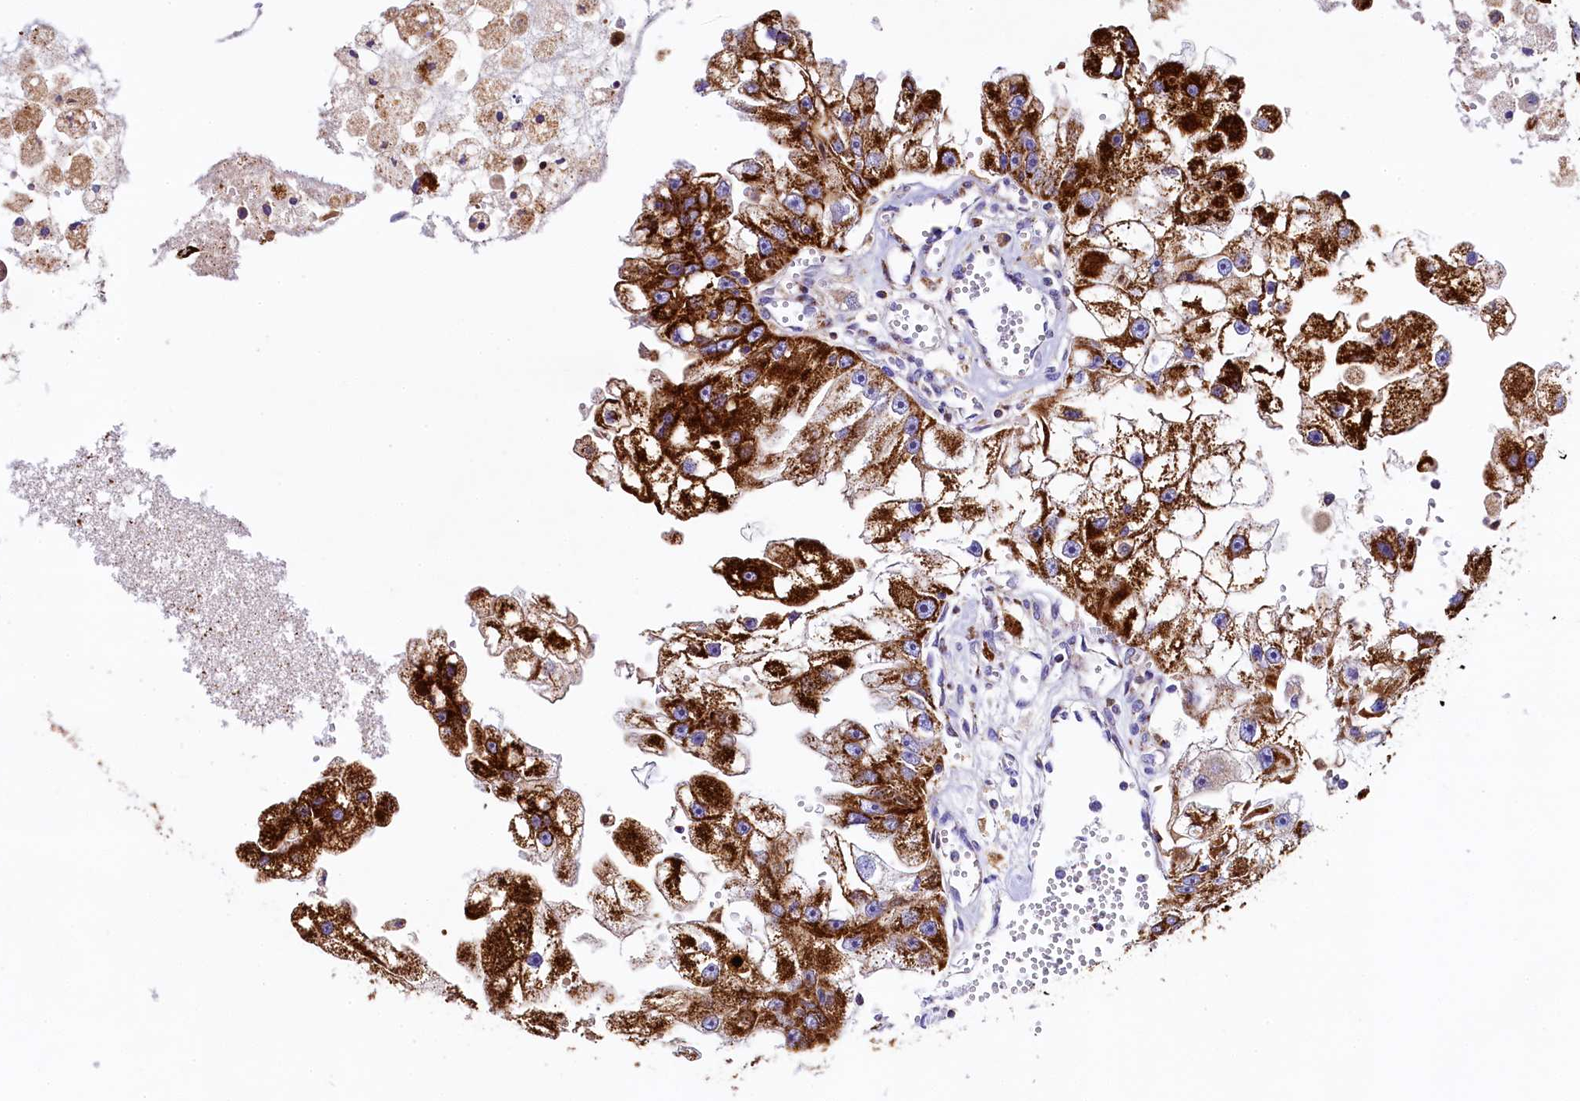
{"staining": {"intensity": "strong", "quantity": ">75%", "location": "cytoplasmic/membranous"}, "tissue": "renal cancer", "cell_type": "Tumor cells", "image_type": "cancer", "snomed": [{"axis": "morphology", "description": "Adenocarcinoma, NOS"}, {"axis": "topography", "description": "Kidney"}], "caption": "Immunohistochemical staining of human renal cancer (adenocarcinoma) demonstrates strong cytoplasmic/membranous protein positivity in about >75% of tumor cells.", "gene": "CLYBL", "patient": {"sex": "male", "age": 63}}